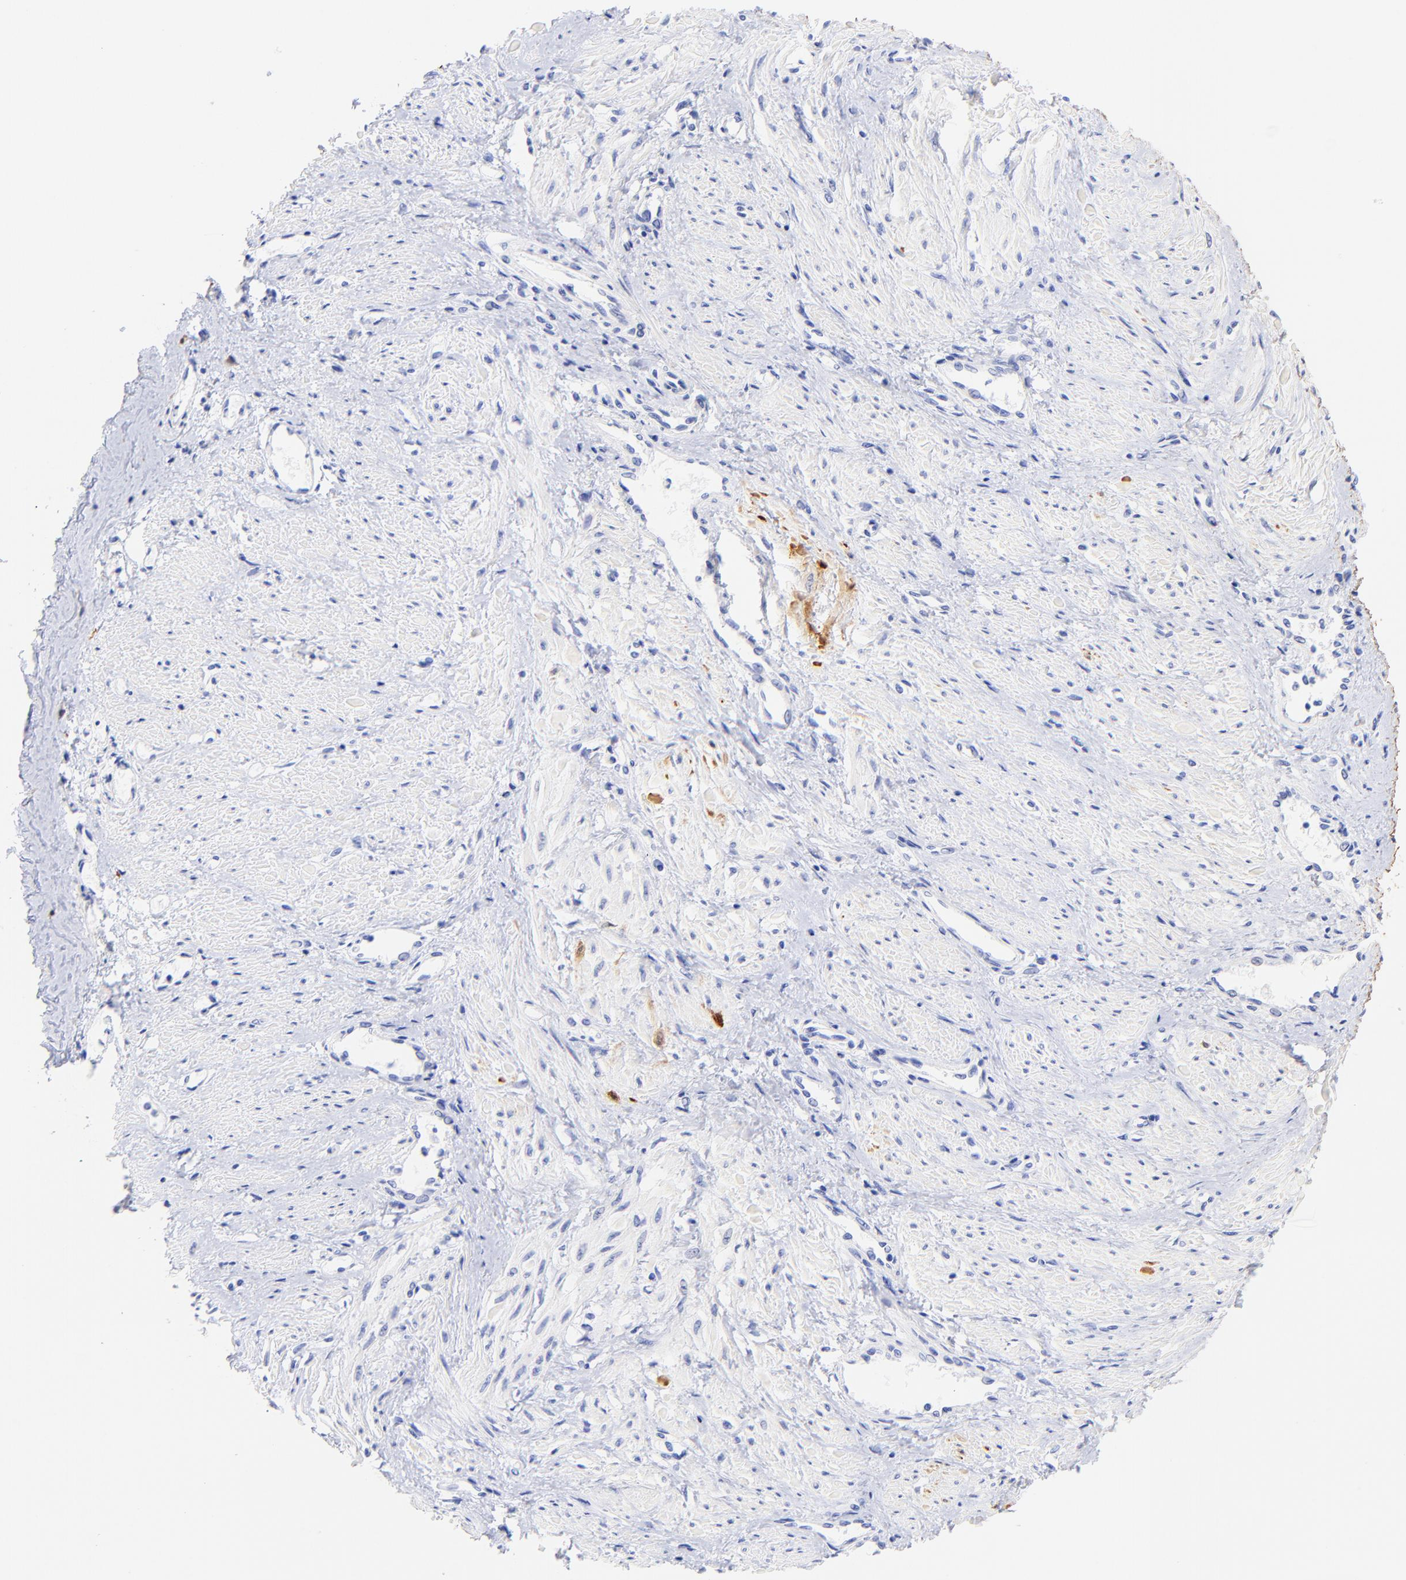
{"staining": {"intensity": "moderate", "quantity": "25%-75%", "location": "cytoplasmic/membranous"}, "tissue": "smooth muscle", "cell_type": "Smooth muscle cells", "image_type": "normal", "snomed": [{"axis": "morphology", "description": "Normal tissue, NOS"}, {"axis": "topography", "description": "Smooth muscle"}, {"axis": "topography", "description": "Uterus"}], "caption": "Human smooth muscle stained for a protein (brown) shows moderate cytoplasmic/membranous positive expression in approximately 25%-75% of smooth muscle cells.", "gene": "KRT19", "patient": {"sex": "female", "age": 39}}